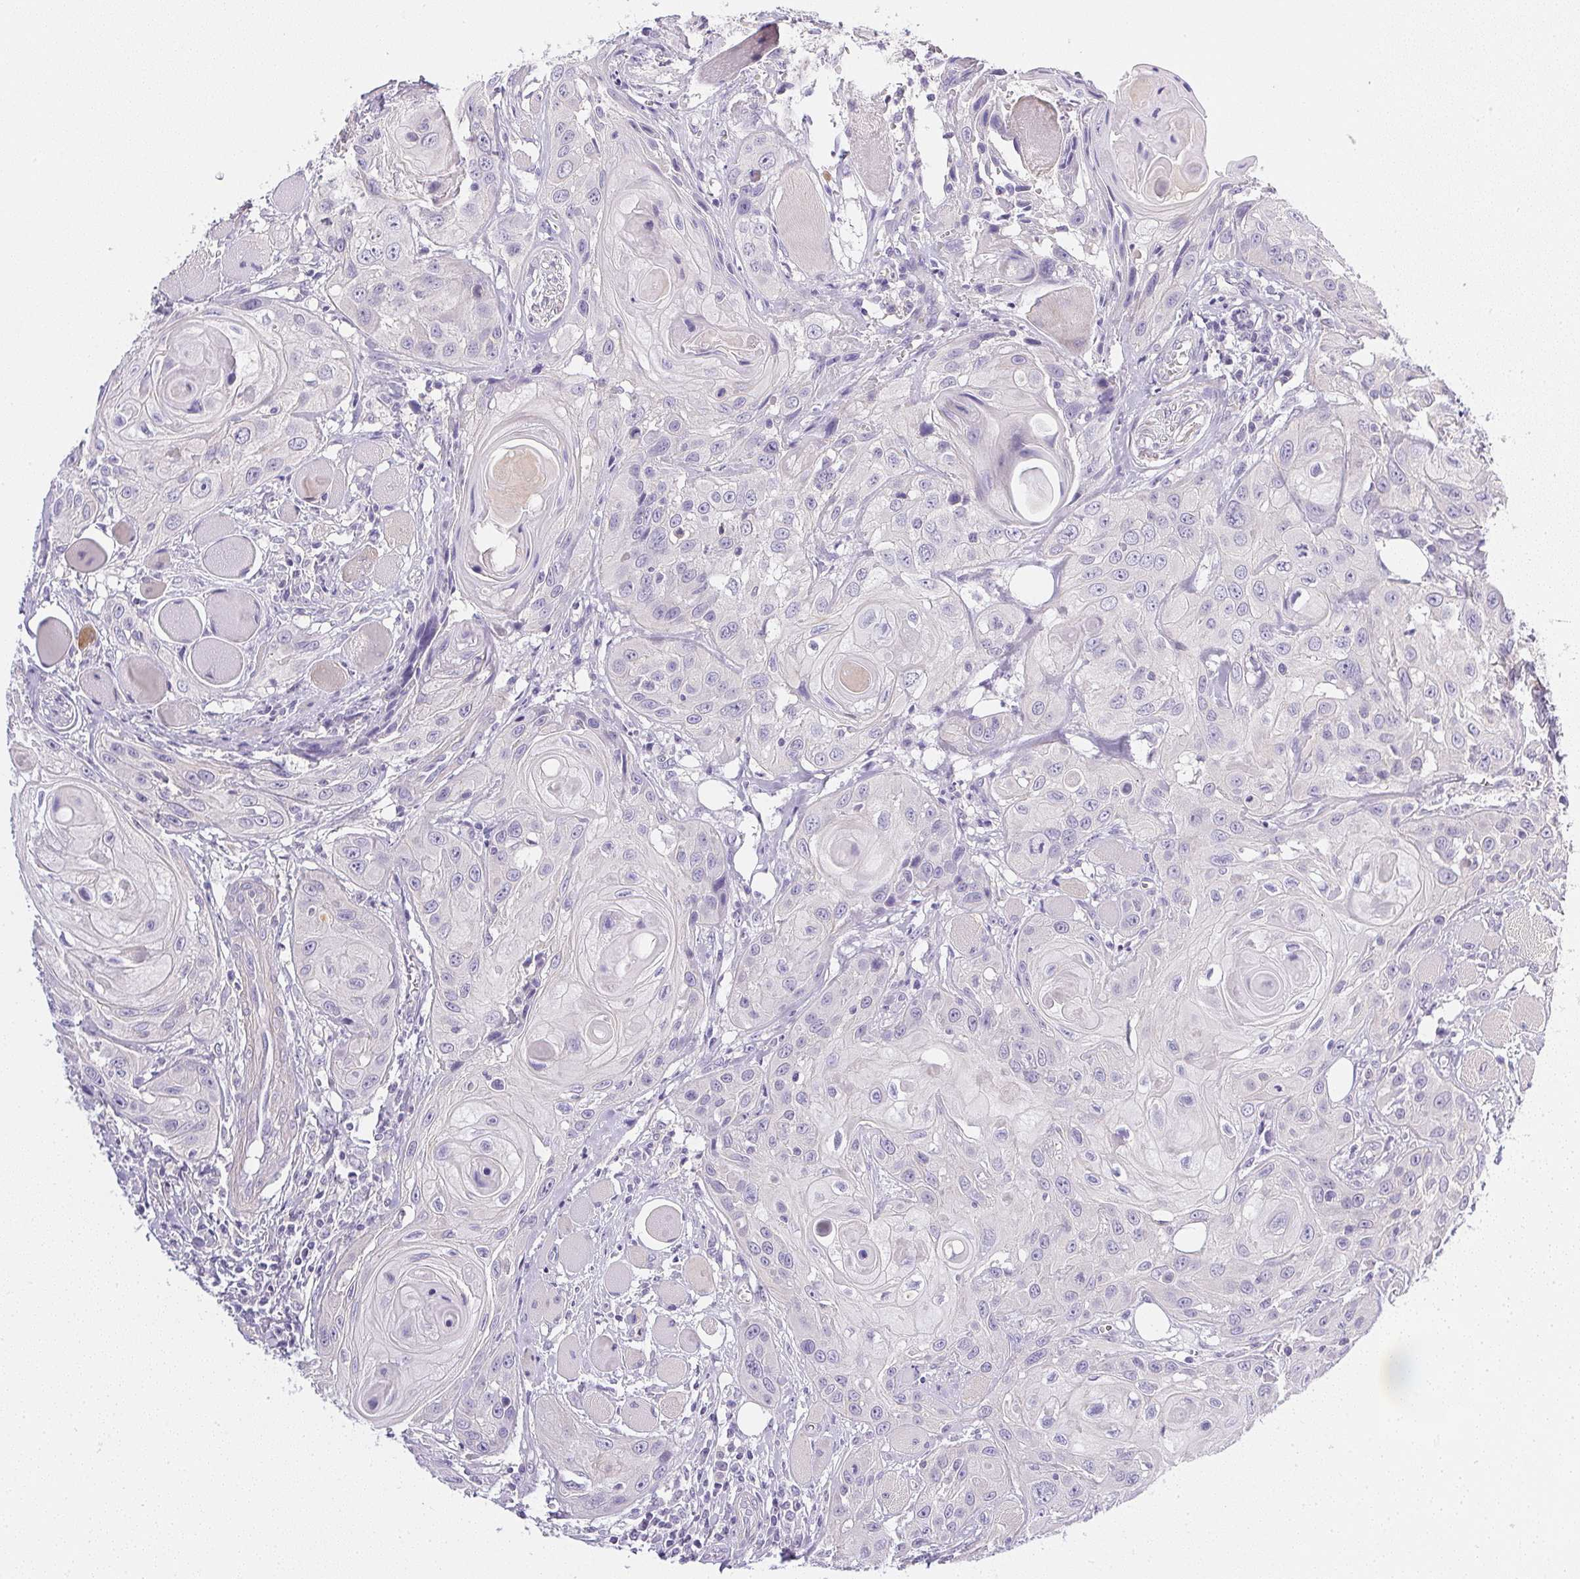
{"staining": {"intensity": "negative", "quantity": "none", "location": "none"}, "tissue": "head and neck cancer", "cell_type": "Tumor cells", "image_type": "cancer", "snomed": [{"axis": "morphology", "description": "Squamous cell carcinoma, NOS"}, {"axis": "topography", "description": "Oral tissue"}, {"axis": "topography", "description": "Head-Neck"}], "caption": "This is a photomicrograph of immunohistochemistry staining of head and neck cancer, which shows no staining in tumor cells.", "gene": "SLC17A7", "patient": {"sex": "male", "age": 58}}